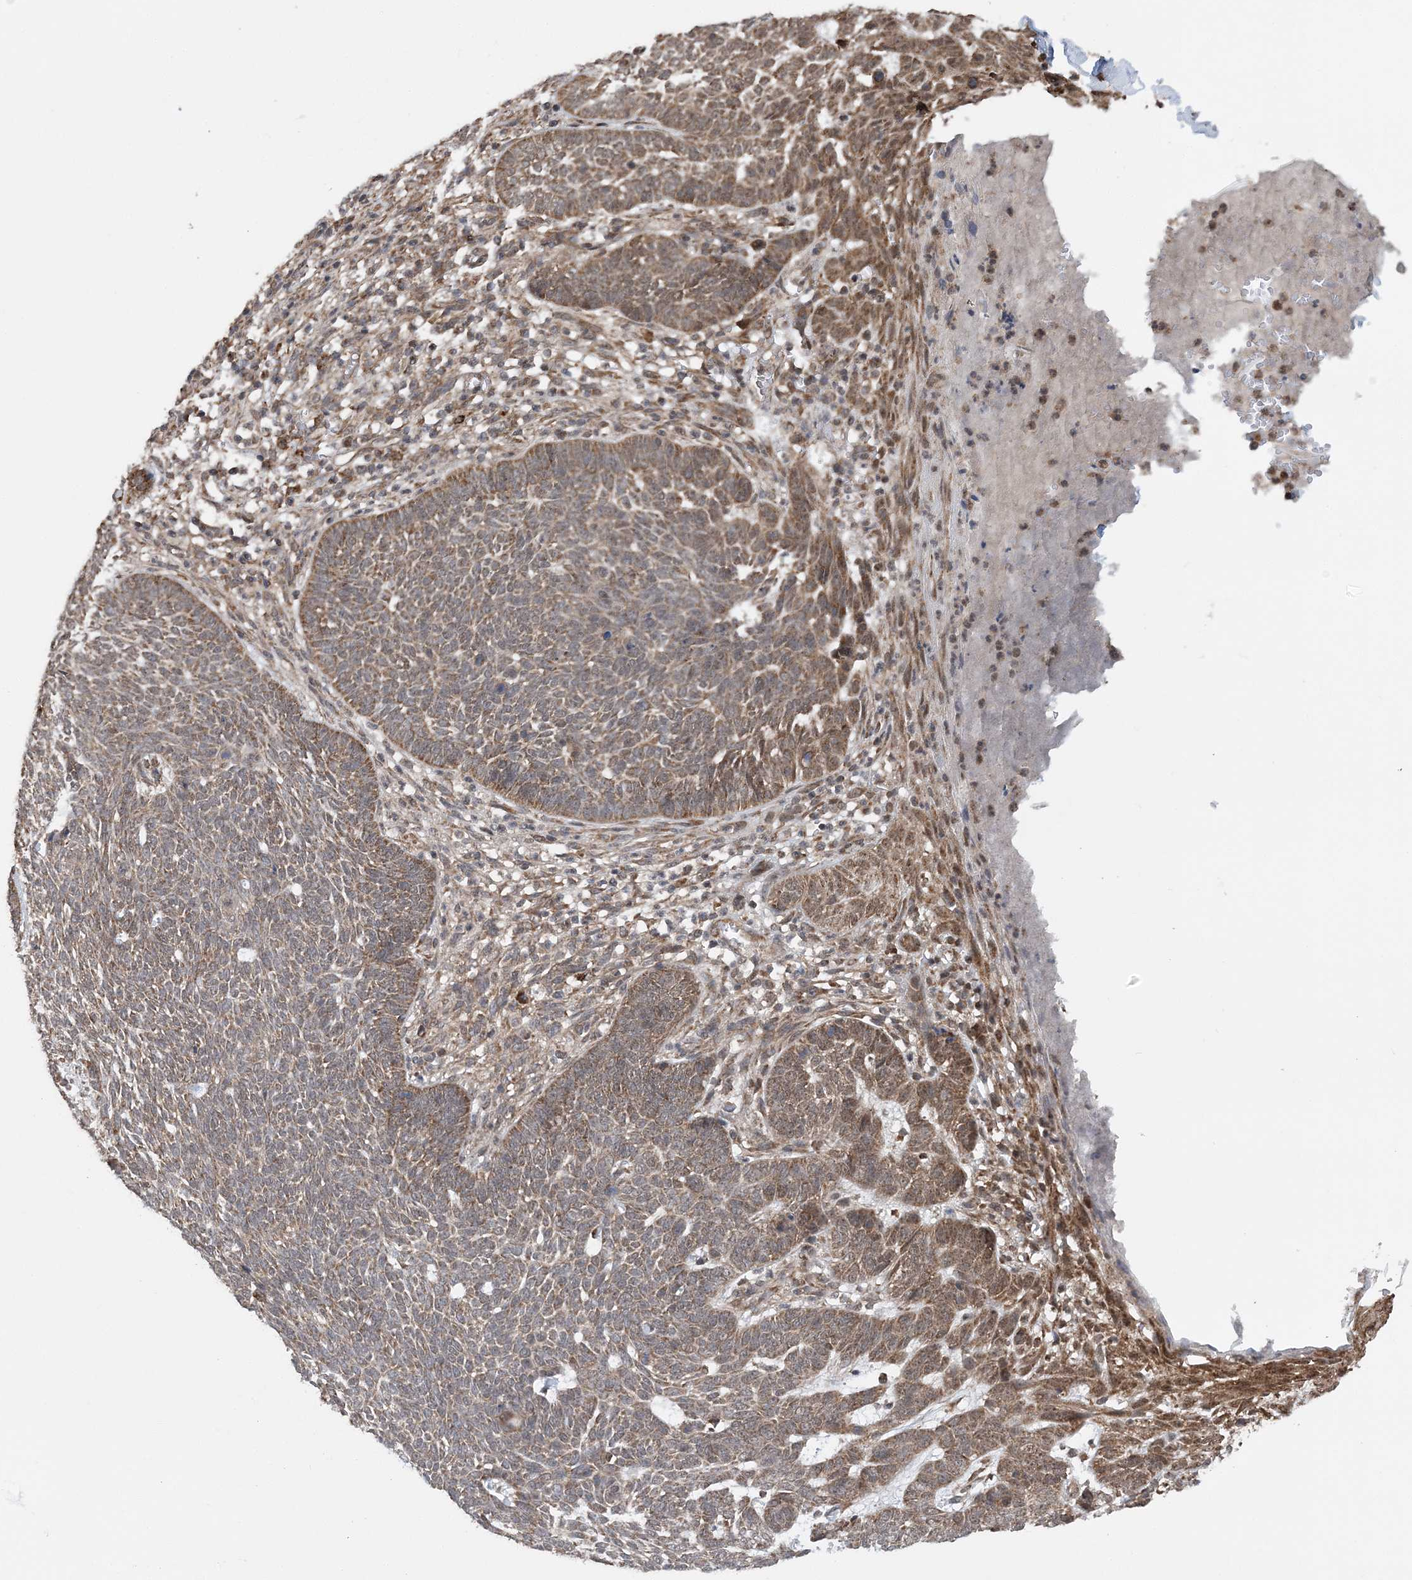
{"staining": {"intensity": "moderate", "quantity": ">75%", "location": "cytoplasmic/membranous"}, "tissue": "skin cancer", "cell_type": "Tumor cells", "image_type": "cancer", "snomed": [{"axis": "morphology", "description": "Normal tissue, NOS"}, {"axis": "morphology", "description": "Basal cell carcinoma"}, {"axis": "topography", "description": "Skin"}], "caption": "Skin cancer (basal cell carcinoma) tissue displays moderate cytoplasmic/membranous expression in about >75% of tumor cells, visualized by immunohistochemistry. The staining was performed using DAB, with brown indicating positive protein expression. Nuclei are stained blue with hematoxylin.", "gene": "PCBP1", "patient": {"sex": "male", "age": 64}}